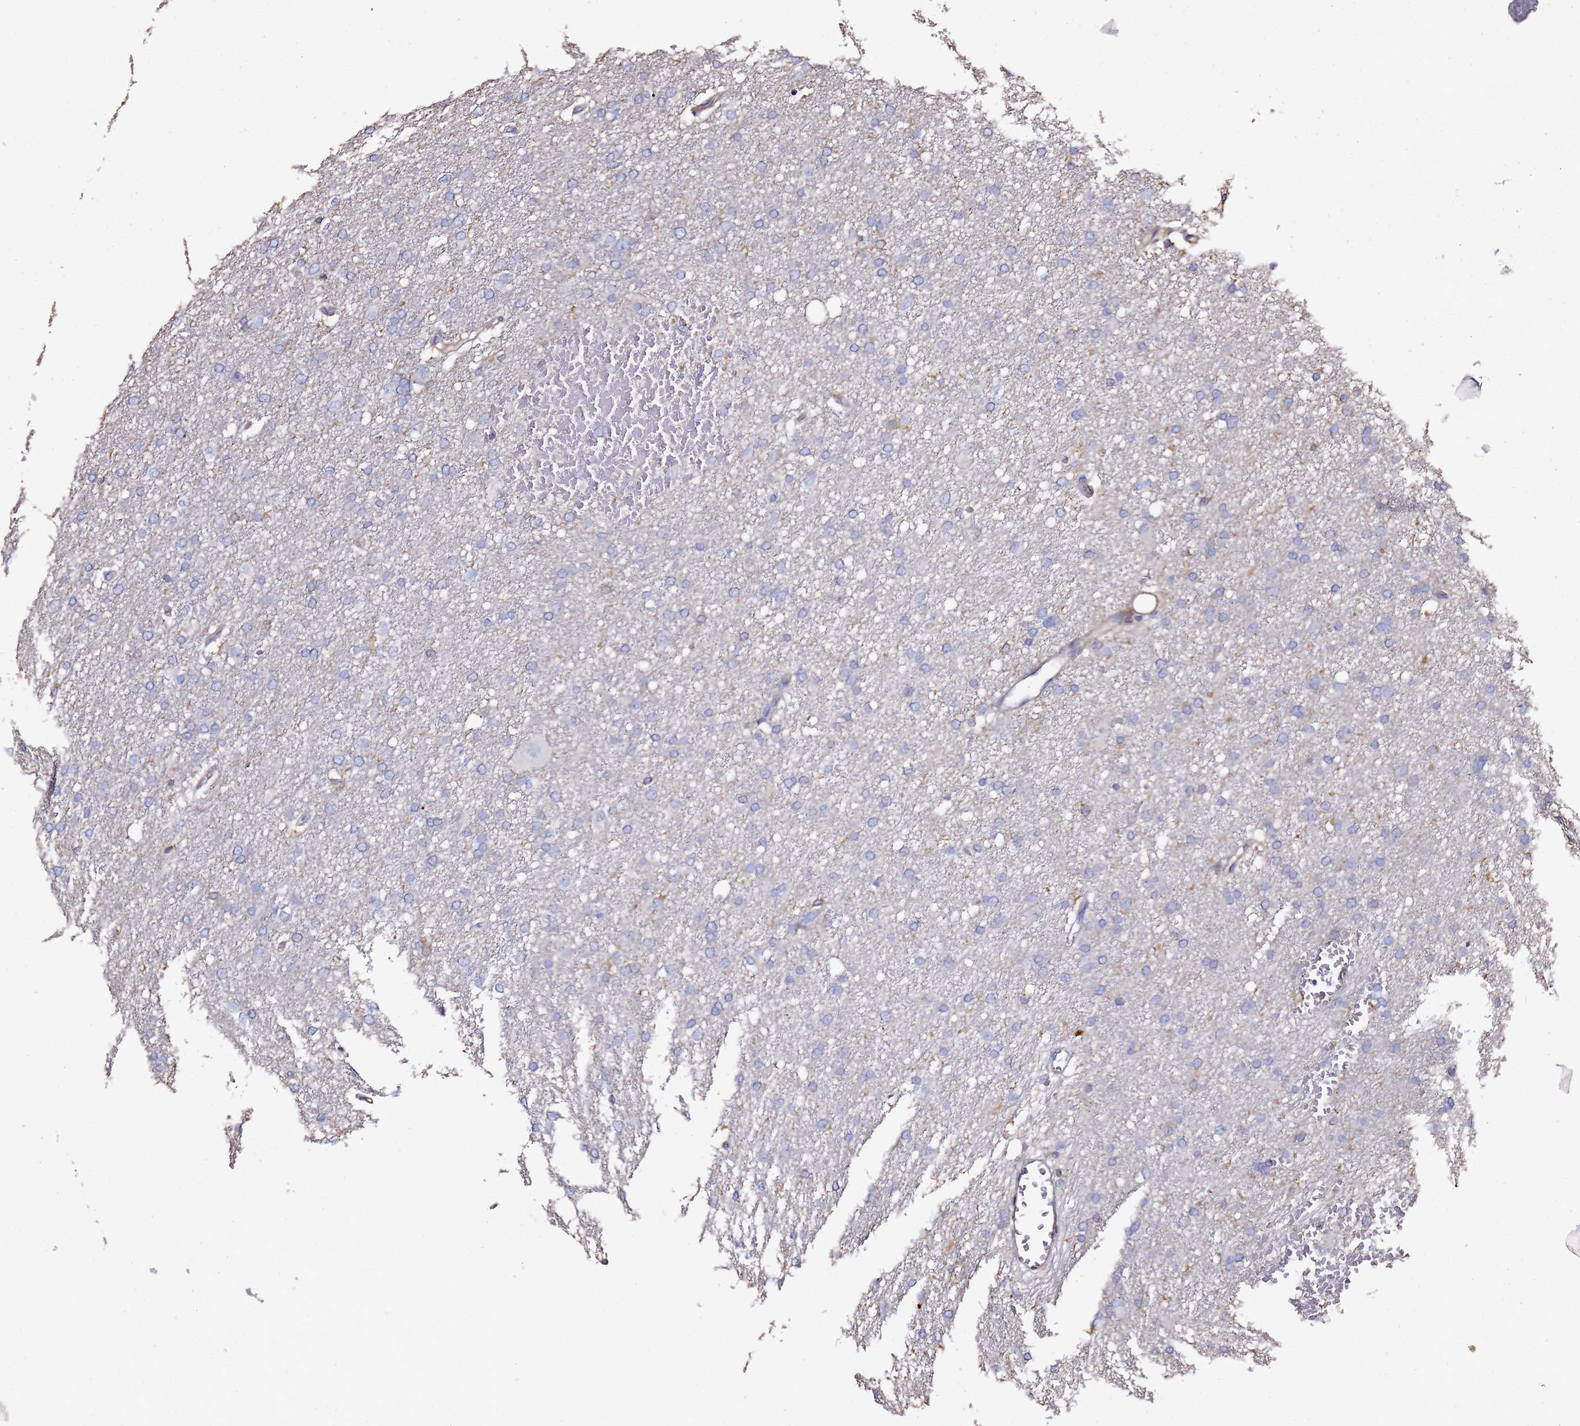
{"staining": {"intensity": "negative", "quantity": "none", "location": "none"}, "tissue": "glioma", "cell_type": "Tumor cells", "image_type": "cancer", "snomed": [{"axis": "morphology", "description": "Glioma, malignant, High grade"}, {"axis": "topography", "description": "Cerebral cortex"}], "caption": "Immunohistochemical staining of human malignant glioma (high-grade) shows no significant positivity in tumor cells.", "gene": "ZFP36L2", "patient": {"sex": "female", "age": 36}}